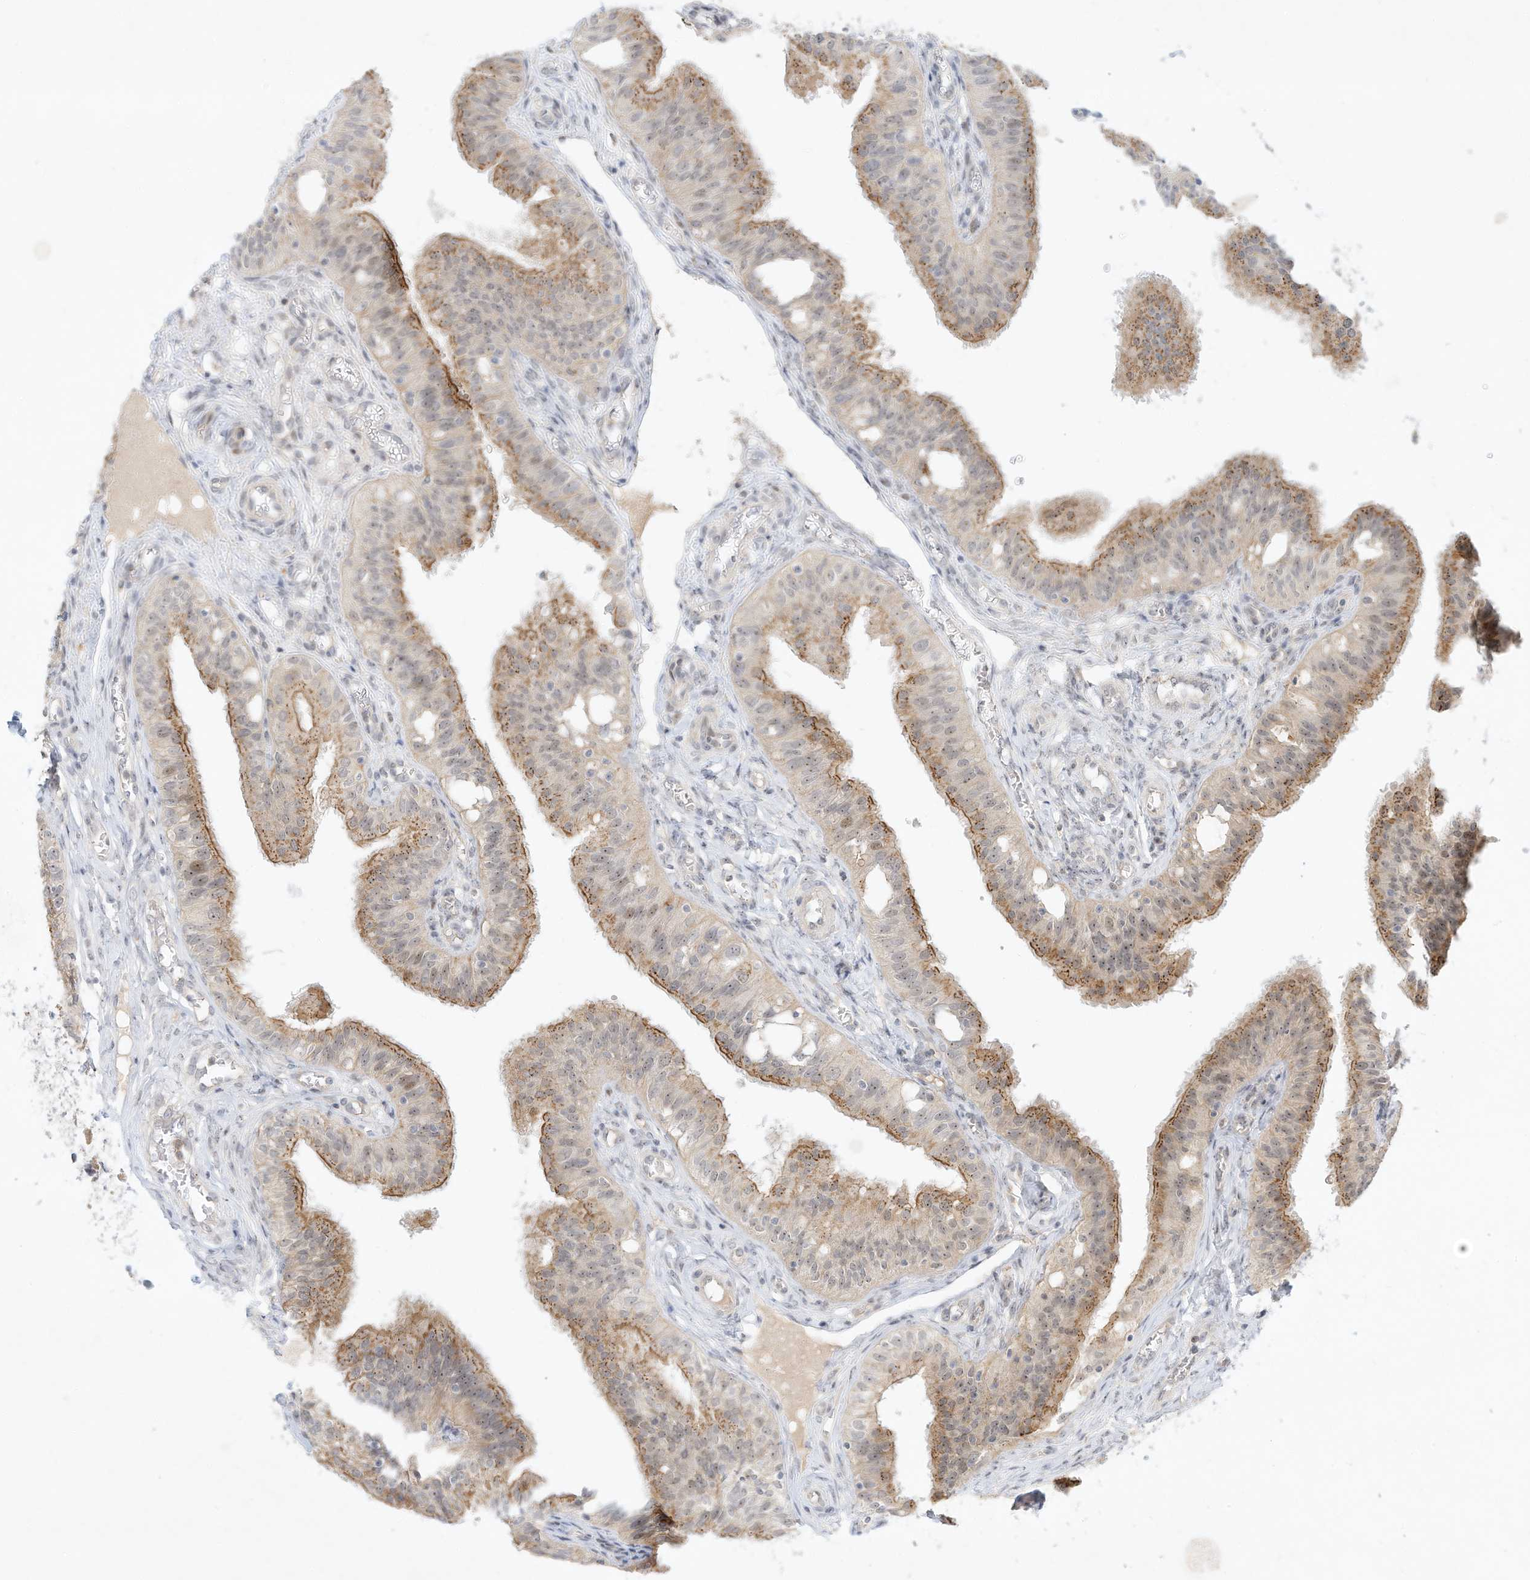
{"staining": {"intensity": "moderate", "quantity": "25%-75%", "location": "cytoplasmic/membranous"}, "tissue": "fallopian tube", "cell_type": "Glandular cells", "image_type": "normal", "snomed": [{"axis": "morphology", "description": "Normal tissue, NOS"}, {"axis": "topography", "description": "Fallopian tube"}, {"axis": "topography", "description": "Ovary"}], "caption": "Unremarkable fallopian tube reveals moderate cytoplasmic/membranous expression in approximately 25%-75% of glandular cells, visualized by immunohistochemistry.", "gene": "PAK6", "patient": {"sex": "female", "age": 42}}